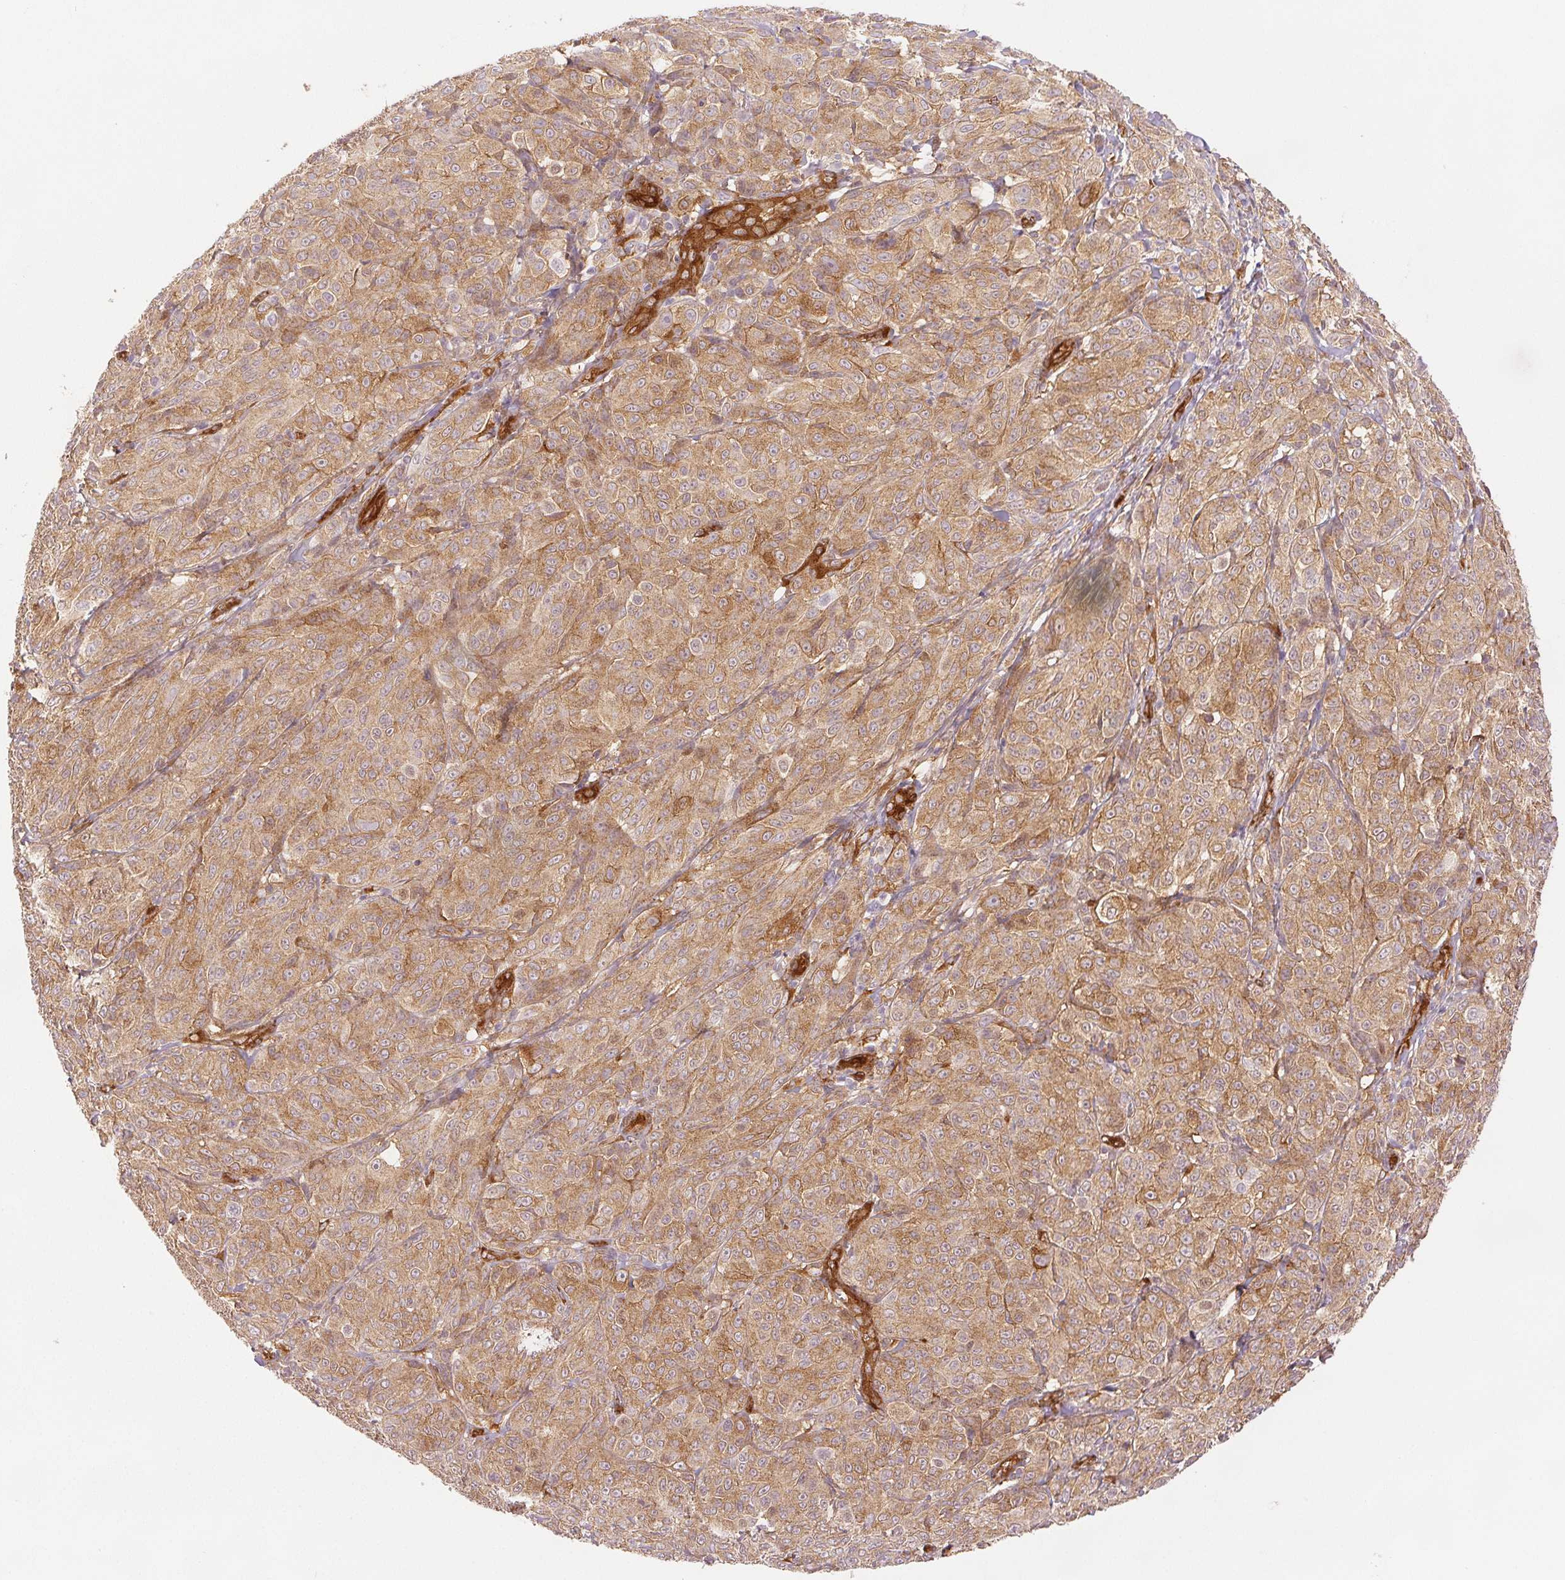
{"staining": {"intensity": "moderate", "quantity": ">75%", "location": "cytoplasmic/membranous"}, "tissue": "melanoma", "cell_type": "Tumor cells", "image_type": "cancer", "snomed": [{"axis": "morphology", "description": "Malignant melanoma, NOS"}, {"axis": "topography", "description": "Skin"}], "caption": "About >75% of tumor cells in human malignant melanoma display moderate cytoplasmic/membranous protein positivity as visualized by brown immunohistochemical staining.", "gene": "DIAPH2", "patient": {"sex": "male", "age": 89}}